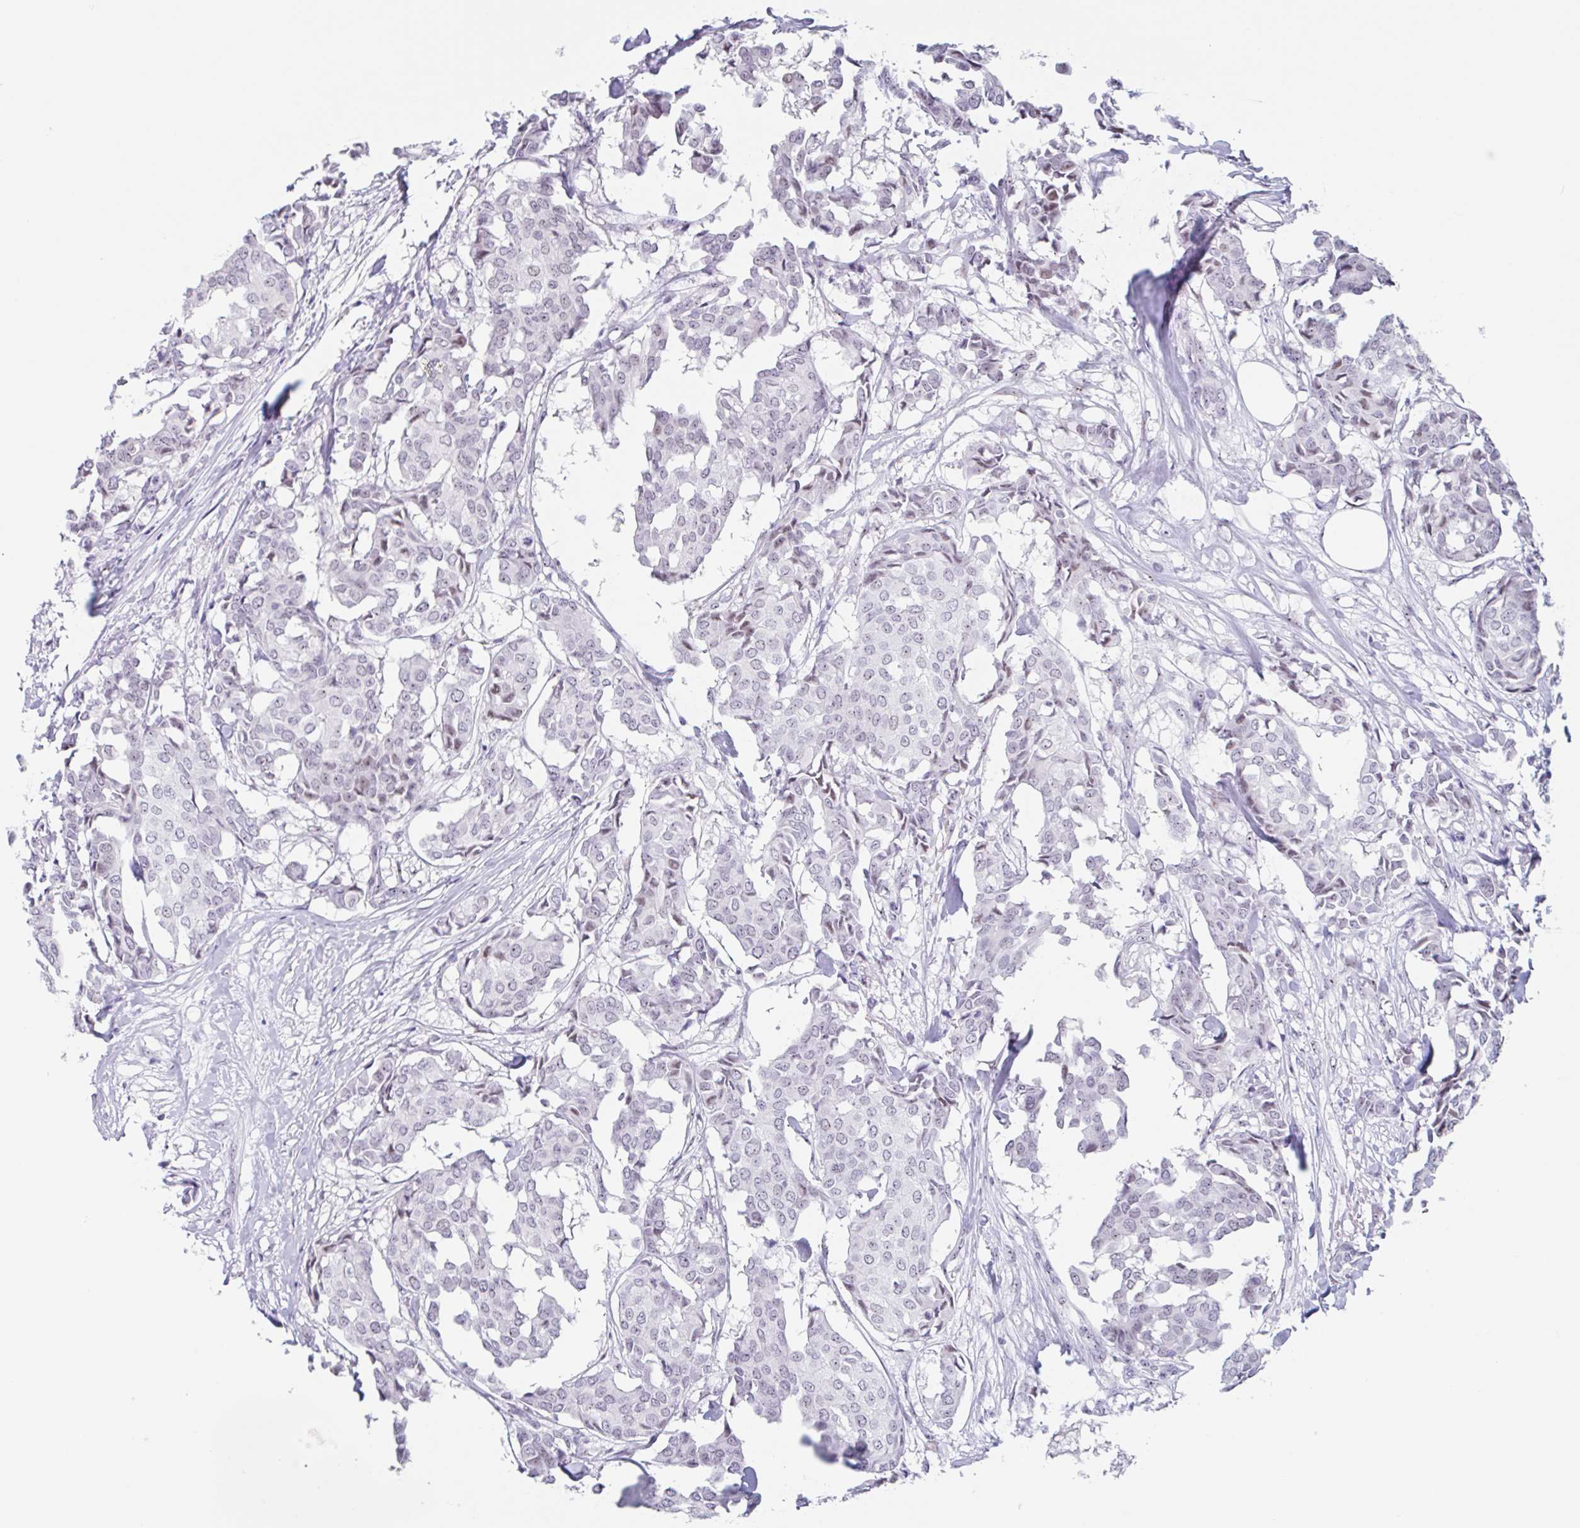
{"staining": {"intensity": "weak", "quantity": "<25%", "location": "nuclear"}, "tissue": "breast cancer", "cell_type": "Tumor cells", "image_type": "cancer", "snomed": [{"axis": "morphology", "description": "Duct carcinoma"}, {"axis": "topography", "description": "Breast"}], "caption": "An IHC micrograph of breast infiltrating ductal carcinoma is shown. There is no staining in tumor cells of breast infiltrating ductal carcinoma. (DAB immunohistochemistry (IHC), high magnification).", "gene": "LENG9", "patient": {"sex": "female", "age": 75}}